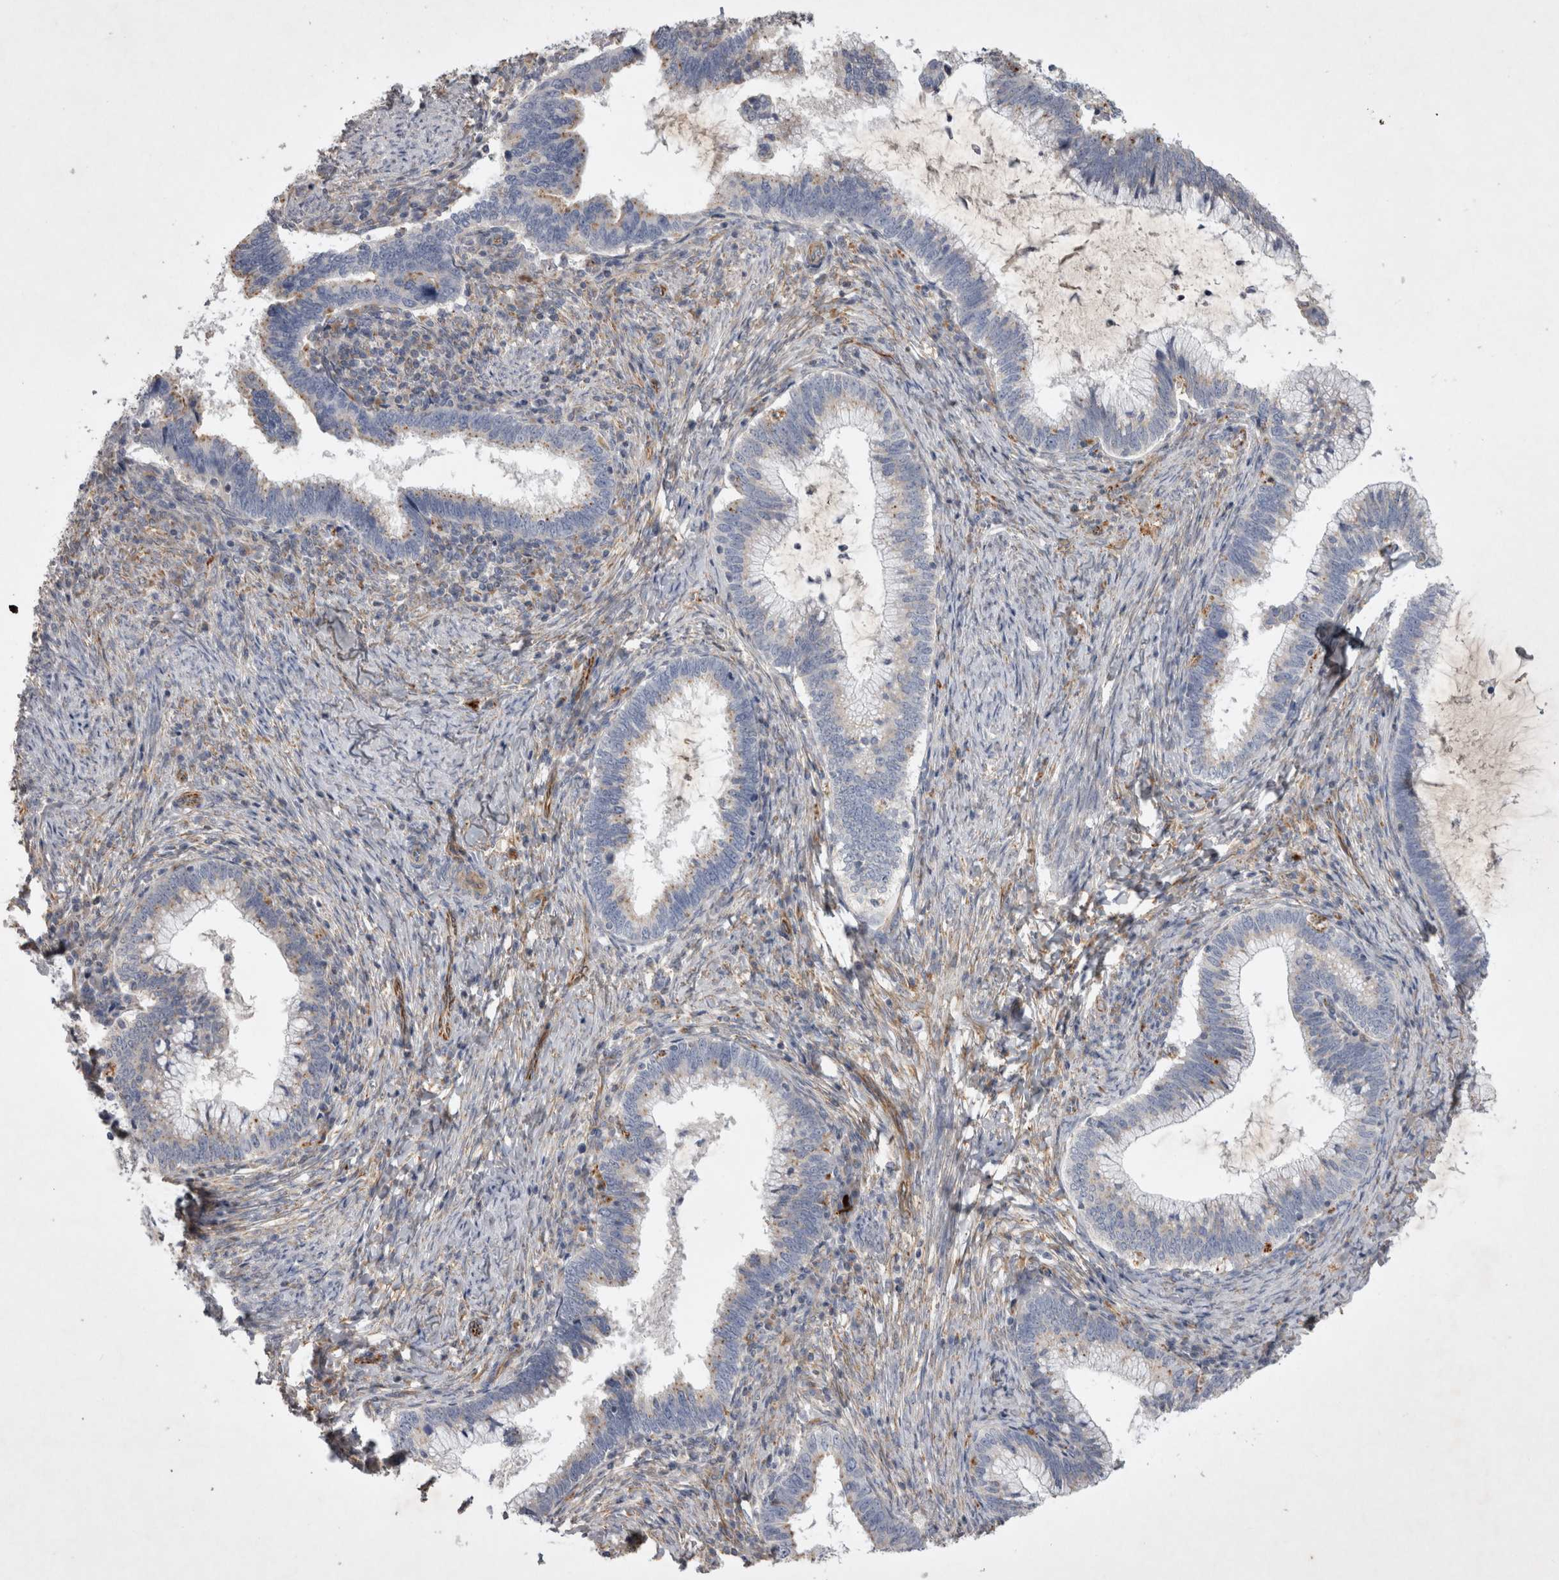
{"staining": {"intensity": "weak", "quantity": "<25%", "location": "cytoplasmic/membranous"}, "tissue": "cervical cancer", "cell_type": "Tumor cells", "image_type": "cancer", "snomed": [{"axis": "morphology", "description": "Adenocarcinoma, NOS"}, {"axis": "topography", "description": "Cervix"}], "caption": "The photomicrograph displays no significant positivity in tumor cells of cervical adenocarcinoma. The staining is performed using DAB brown chromogen with nuclei counter-stained in using hematoxylin.", "gene": "STRADB", "patient": {"sex": "female", "age": 36}}